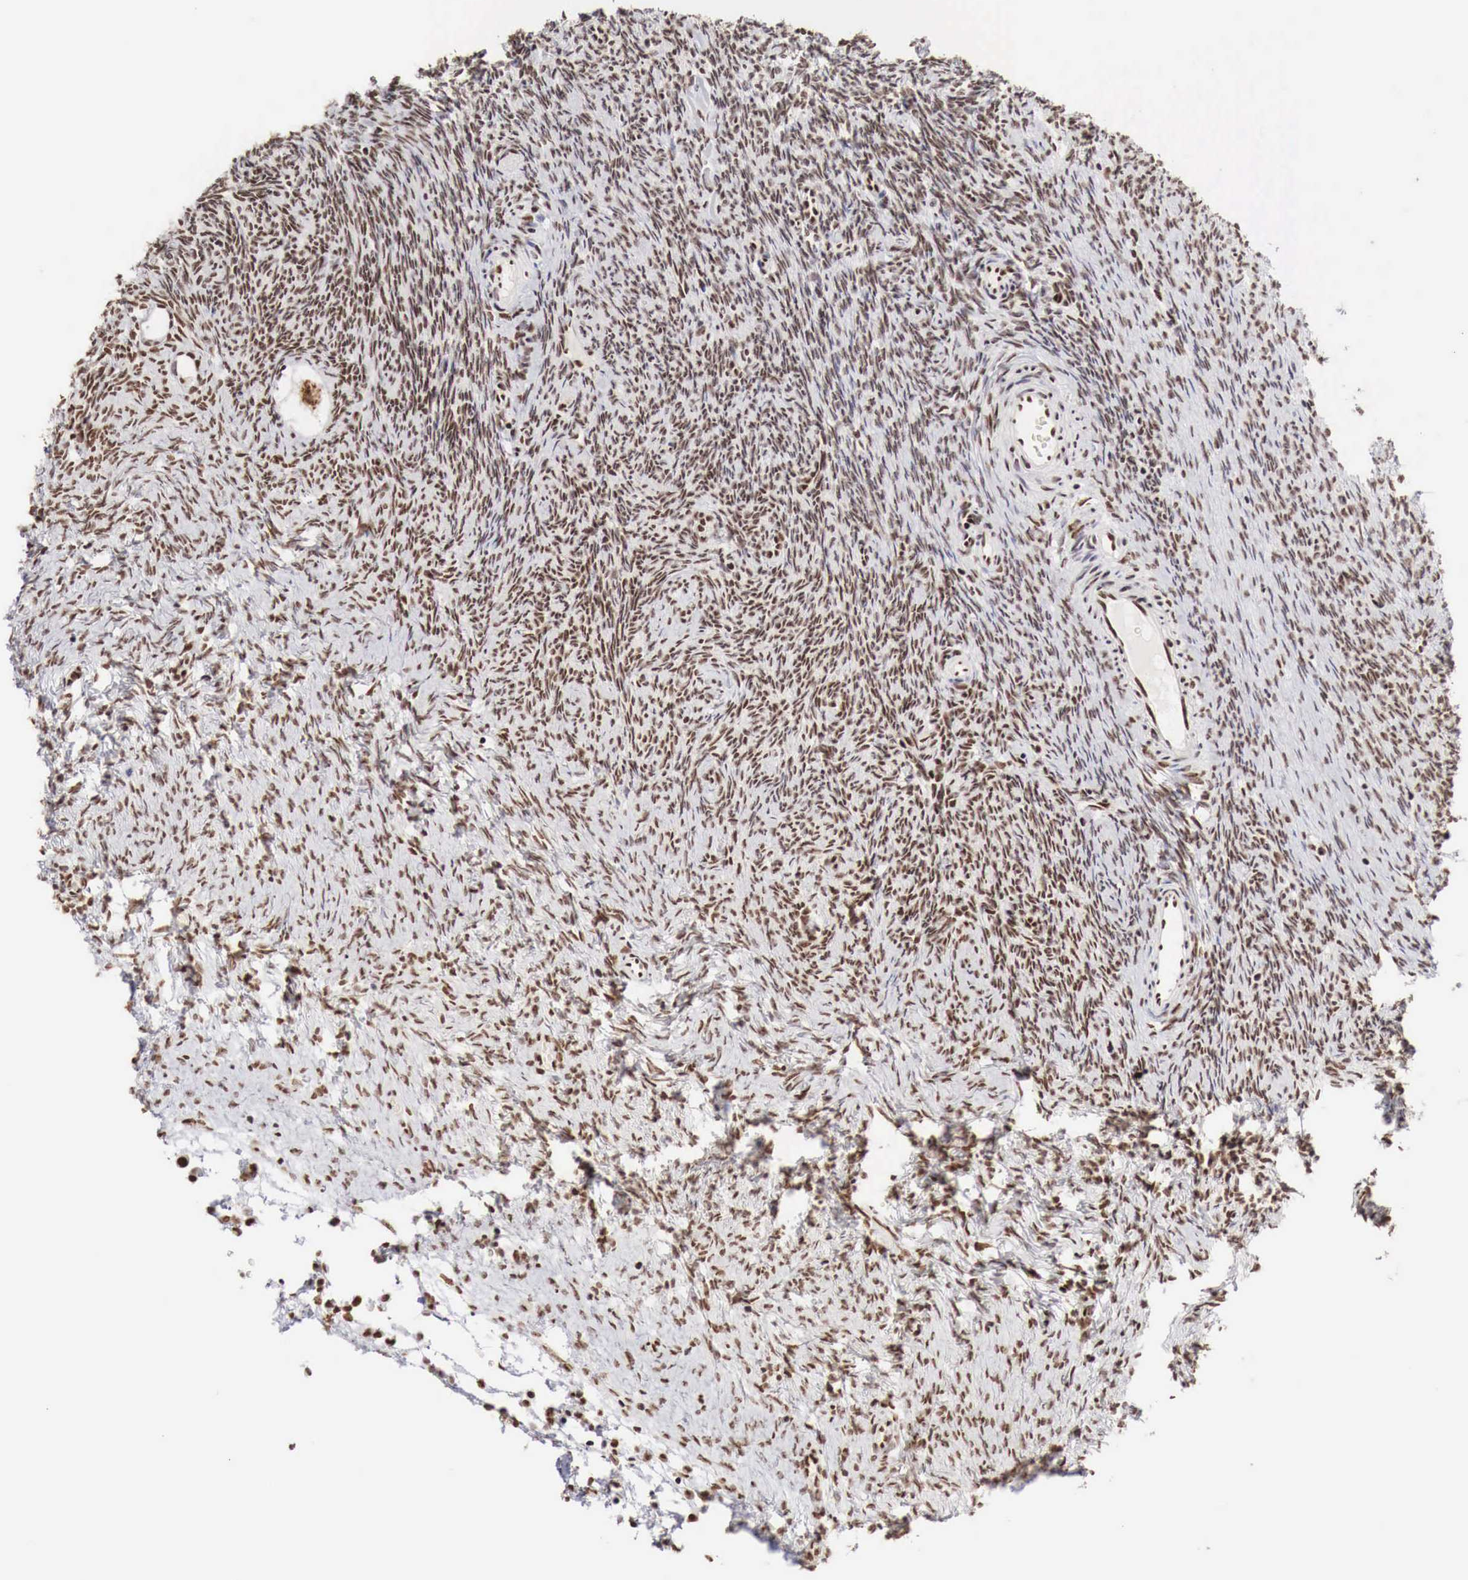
{"staining": {"intensity": "strong", "quantity": ">75%", "location": "nuclear"}, "tissue": "ovary", "cell_type": "Follicle cells", "image_type": "normal", "snomed": [{"axis": "morphology", "description": "Normal tissue, NOS"}, {"axis": "topography", "description": "Ovary"}], "caption": "The image displays staining of benign ovary, revealing strong nuclear protein expression (brown color) within follicle cells.", "gene": "PHF14", "patient": {"sex": "female", "age": 32}}